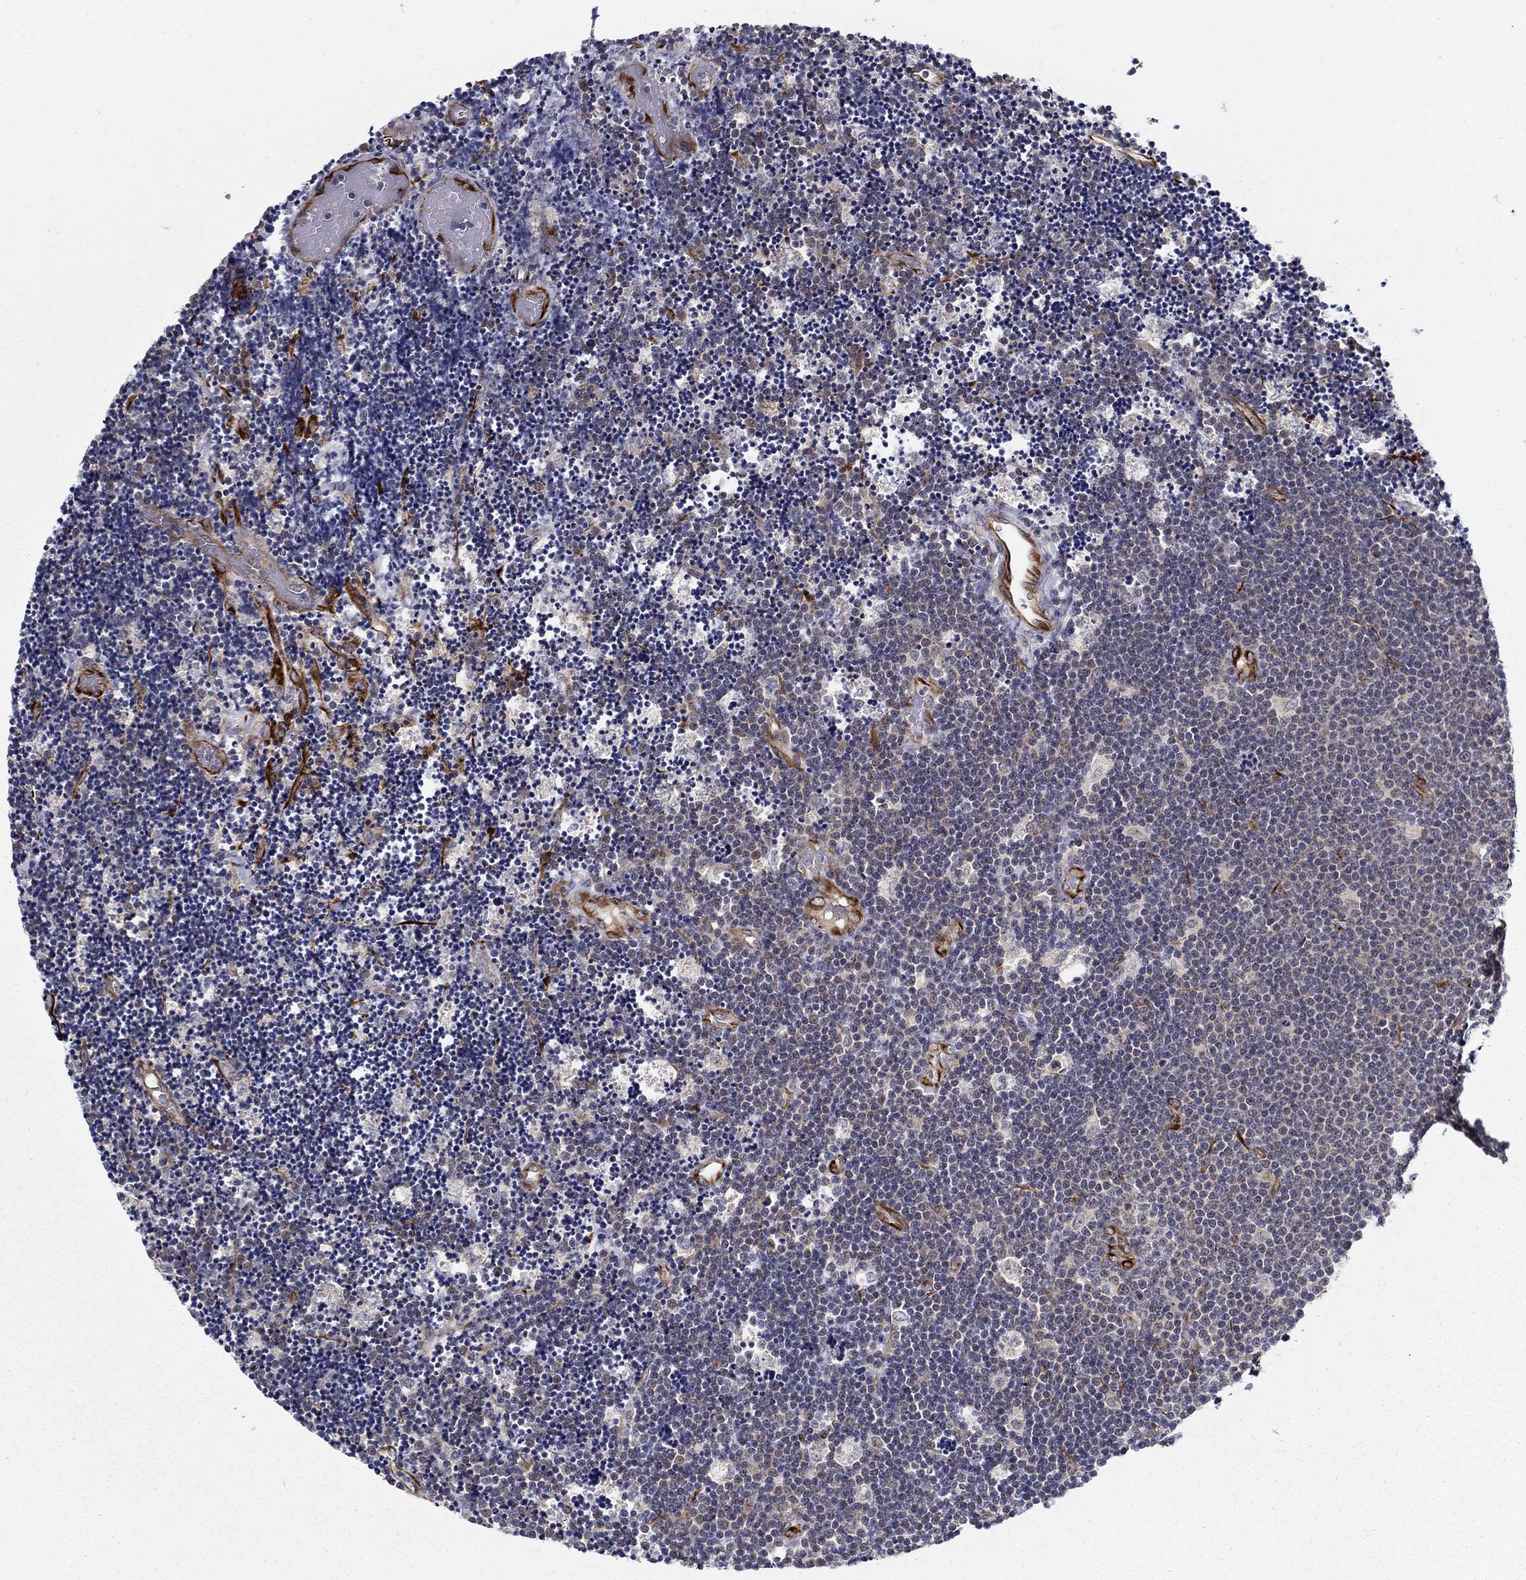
{"staining": {"intensity": "negative", "quantity": "none", "location": "none"}, "tissue": "lymphoma", "cell_type": "Tumor cells", "image_type": "cancer", "snomed": [{"axis": "morphology", "description": "Malignant lymphoma, non-Hodgkin's type, Low grade"}, {"axis": "topography", "description": "Brain"}], "caption": "This is an IHC photomicrograph of lymphoma. There is no positivity in tumor cells.", "gene": "LACTB2", "patient": {"sex": "female", "age": 66}}